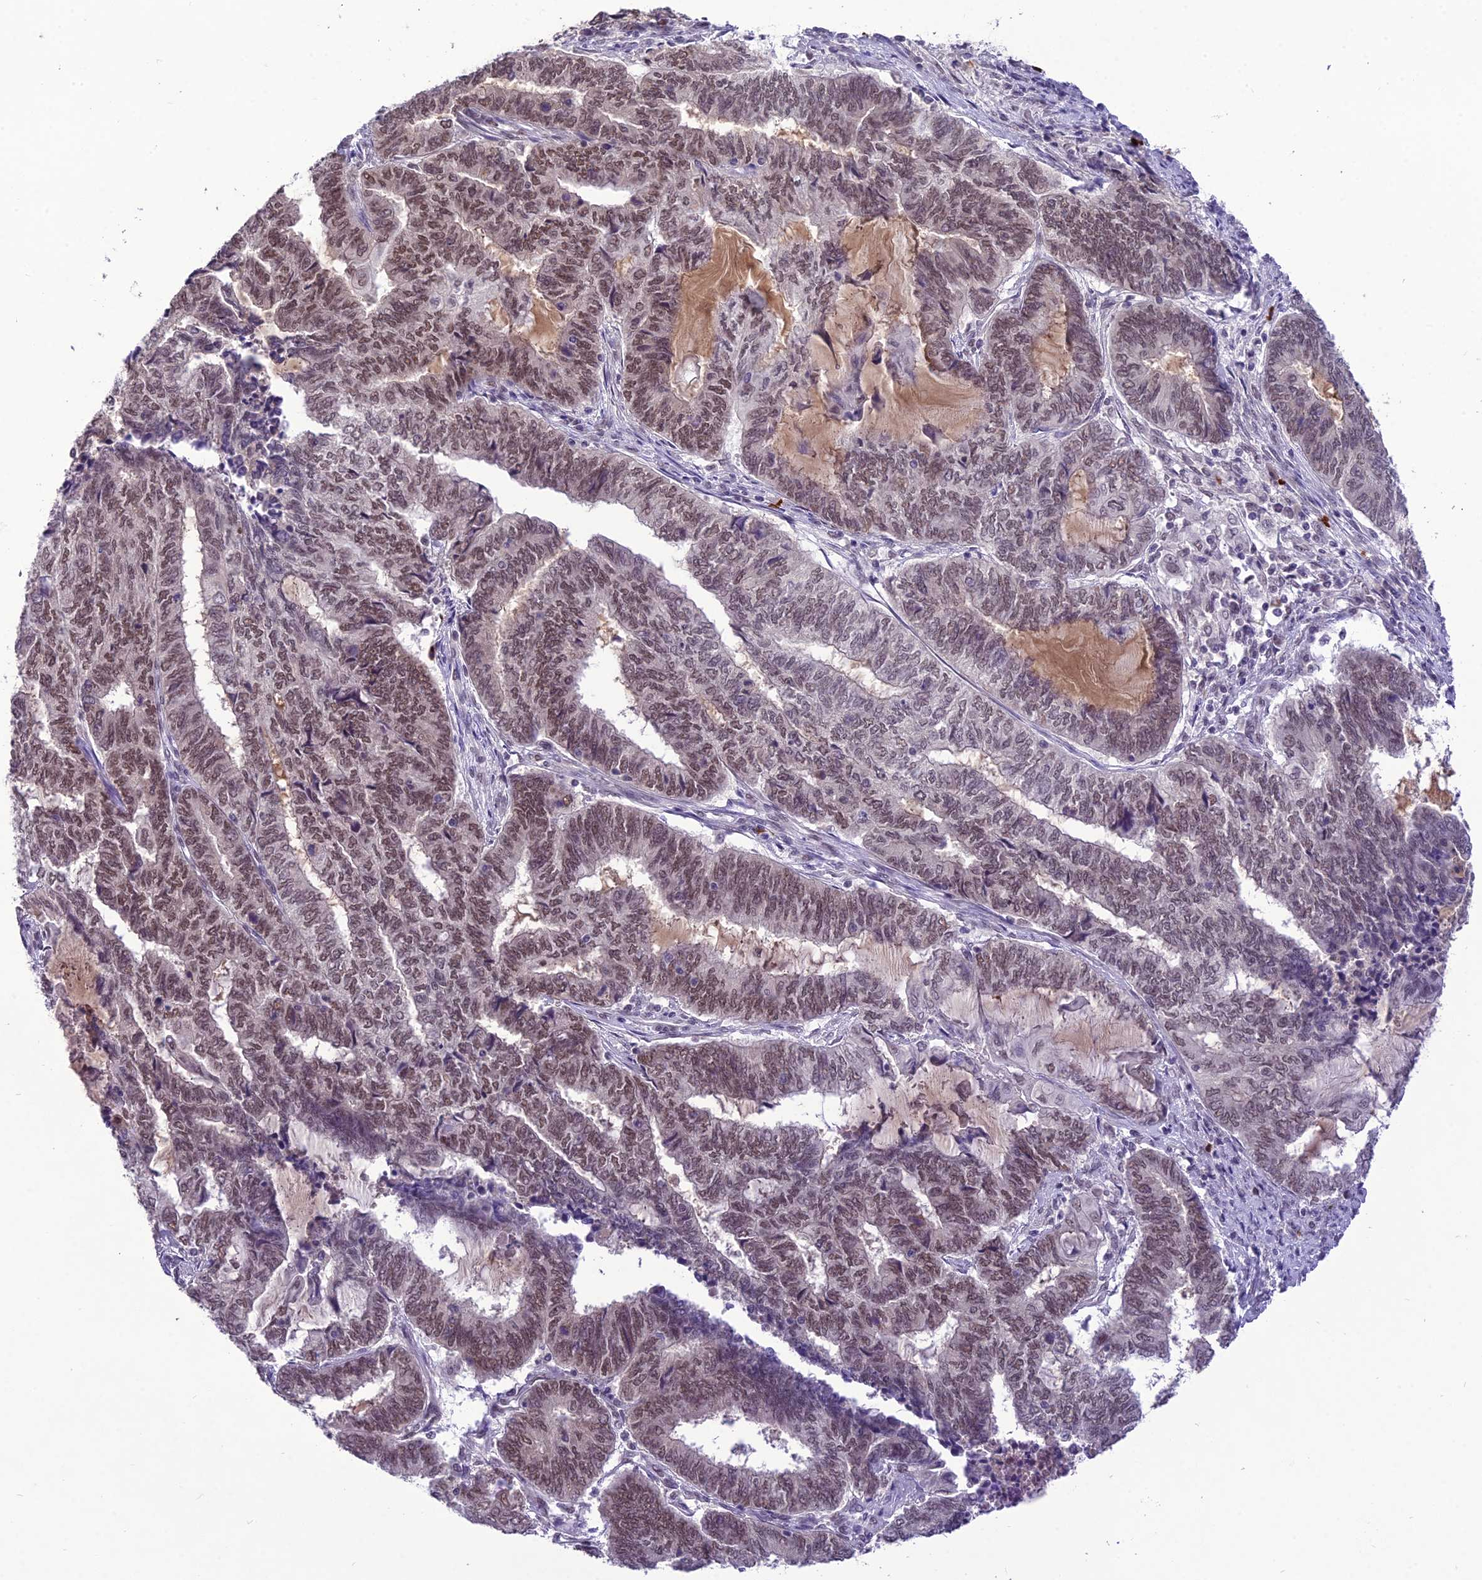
{"staining": {"intensity": "moderate", "quantity": ">75%", "location": "nuclear"}, "tissue": "endometrial cancer", "cell_type": "Tumor cells", "image_type": "cancer", "snomed": [{"axis": "morphology", "description": "Adenocarcinoma, NOS"}, {"axis": "topography", "description": "Uterus"}, {"axis": "topography", "description": "Endometrium"}], "caption": "Endometrial cancer (adenocarcinoma) stained with immunohistochemistry (IHC) exhibits moderate nuclear staining in about >75% of tumor cells. (DAB IHC with brightfield microscopy, high magnification).", "gene": "SH3RF3", "patient": {"sex": "female", "age": 70}}